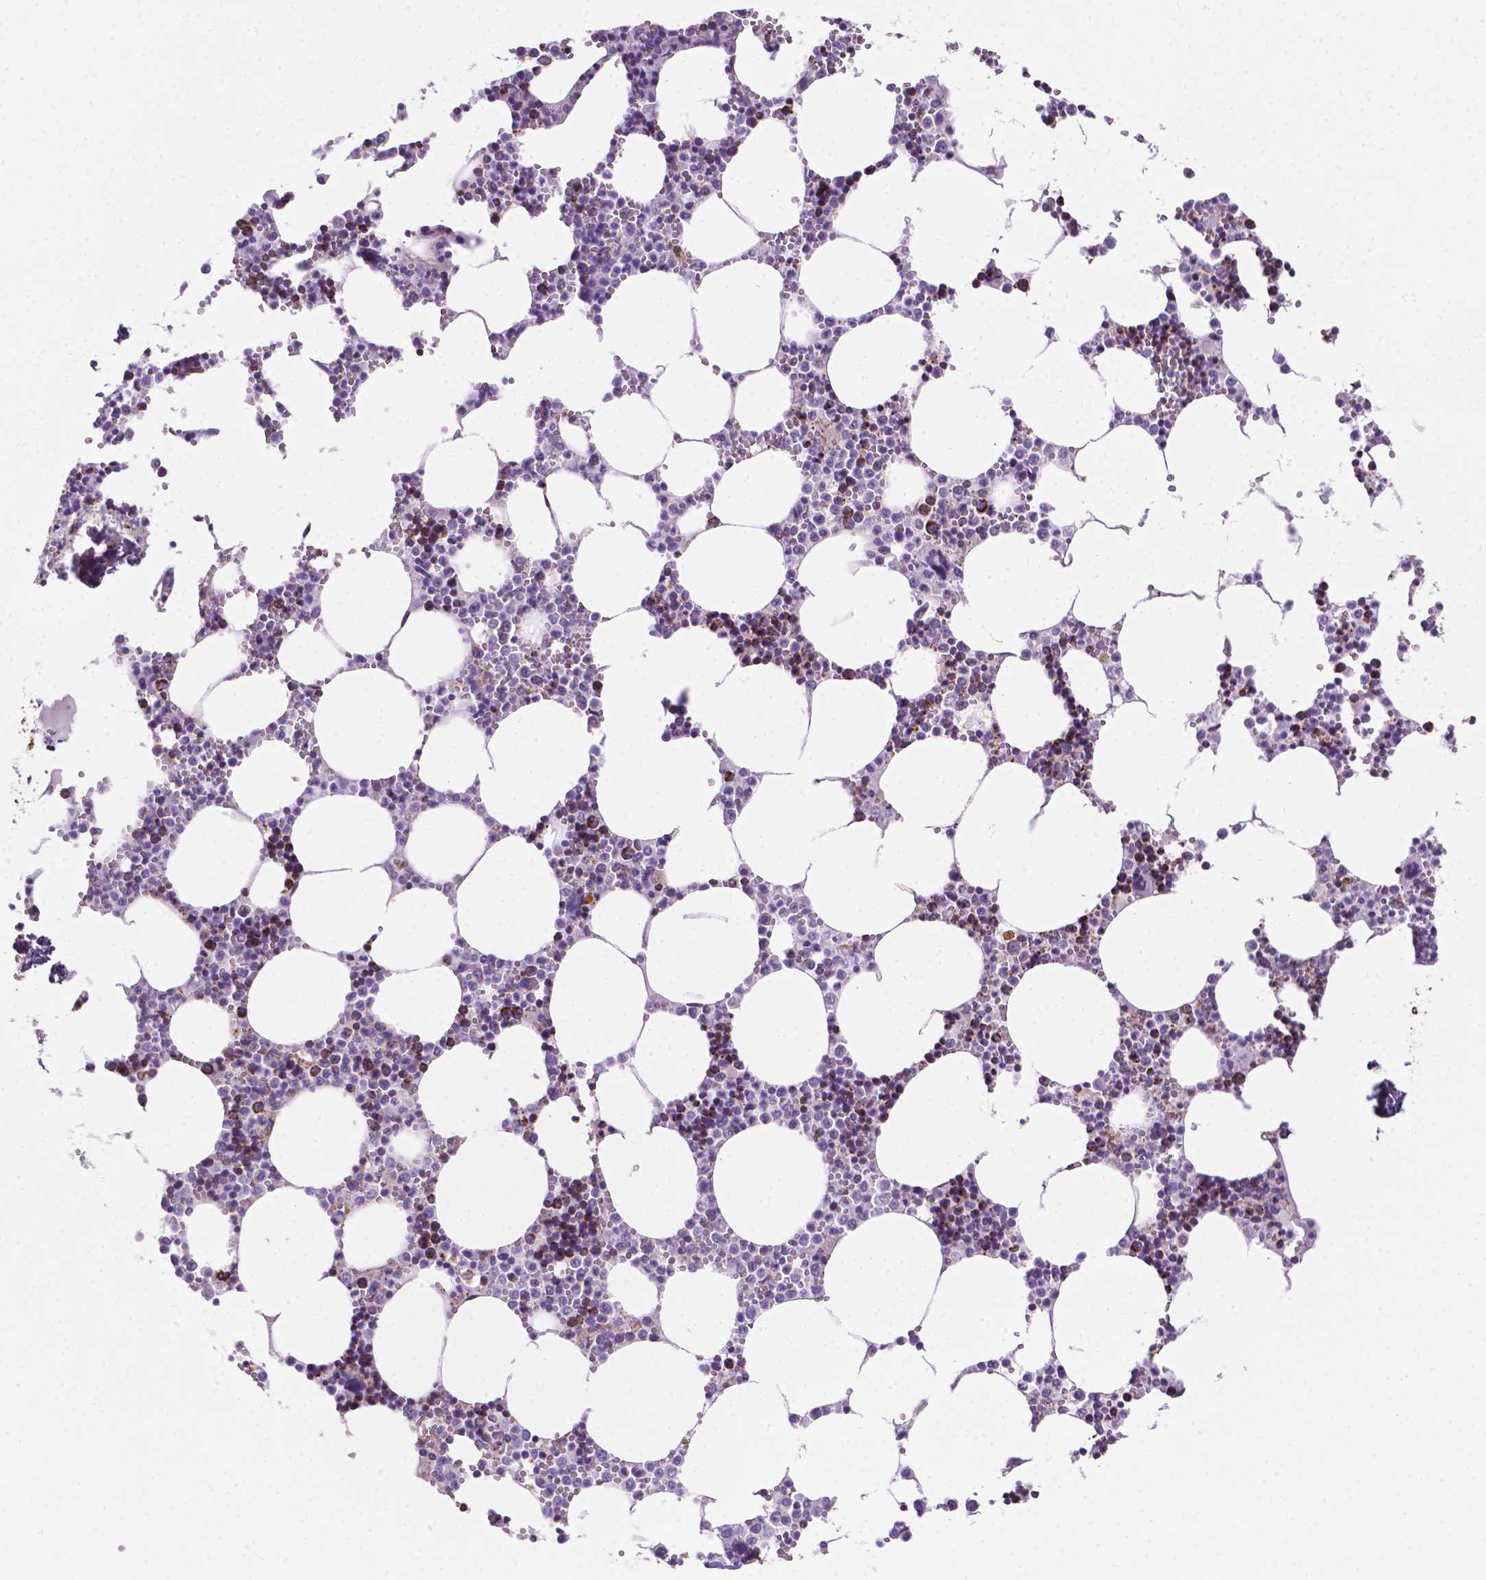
{"staining": {"intensity": "strong", "quantity": "<25%", "location": "cytoplasmic/membranous"}, "tissue": "bone marrow", "cell_type": "Hematopoietic cells", "image_type": "normal", "snomed": [{"axis": "morphology", "description": "Normal tissue, NOS"}, {"axis": "topography", "description": "Bone marrow"}], "caption": "Immunohistochemistry (IHC) of normal bone marrow displays medium levels of strong cytoplasmic/membranous positivity in about <25% of hematopoietic cells. Using DAB (brown) and hematoxylin (blue) stains, captured at high magnification using brightfield microscopy.", "gene": "RMDN3", "patient": {"sex": "male", "age": 54}}